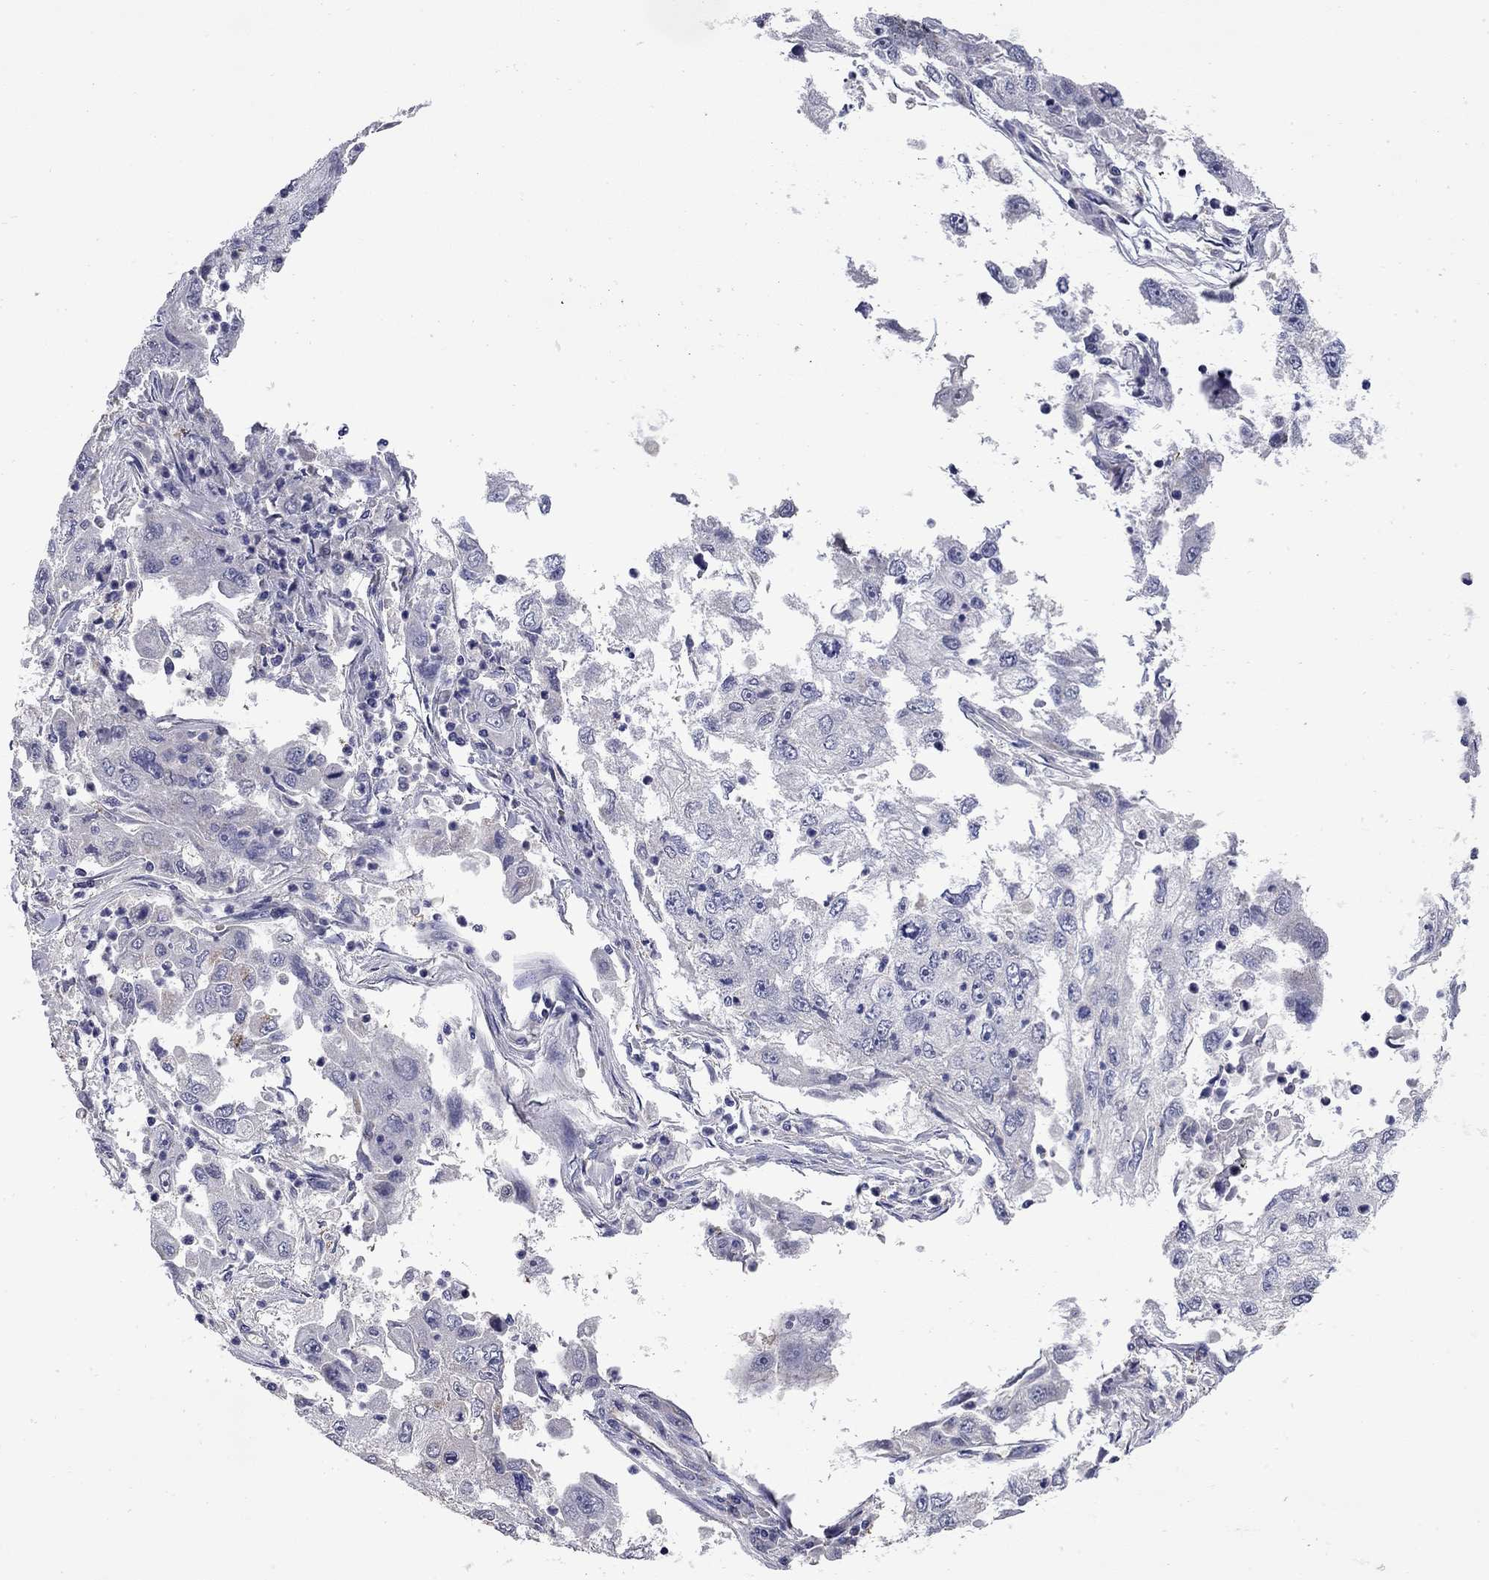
{"staining": {"intensity": "negative", "quantity": "none", "location": "none"}, "tissue": "cervical cancer", "cell_type": "Tumor cells", "image_type": "cancer", "snomed": [{"axis": "morphology", "description": "Squamous cell carcinoma, NOS"}, {"axis": "topography", "description": "Cervix"}], "caption": "This is an IHC photomicrograph of human squamous cell carcinoma (cervical). There is no staining in tumor cells.", "gene": "HTR4", "patient": {"sex": "female", "age": 36}}